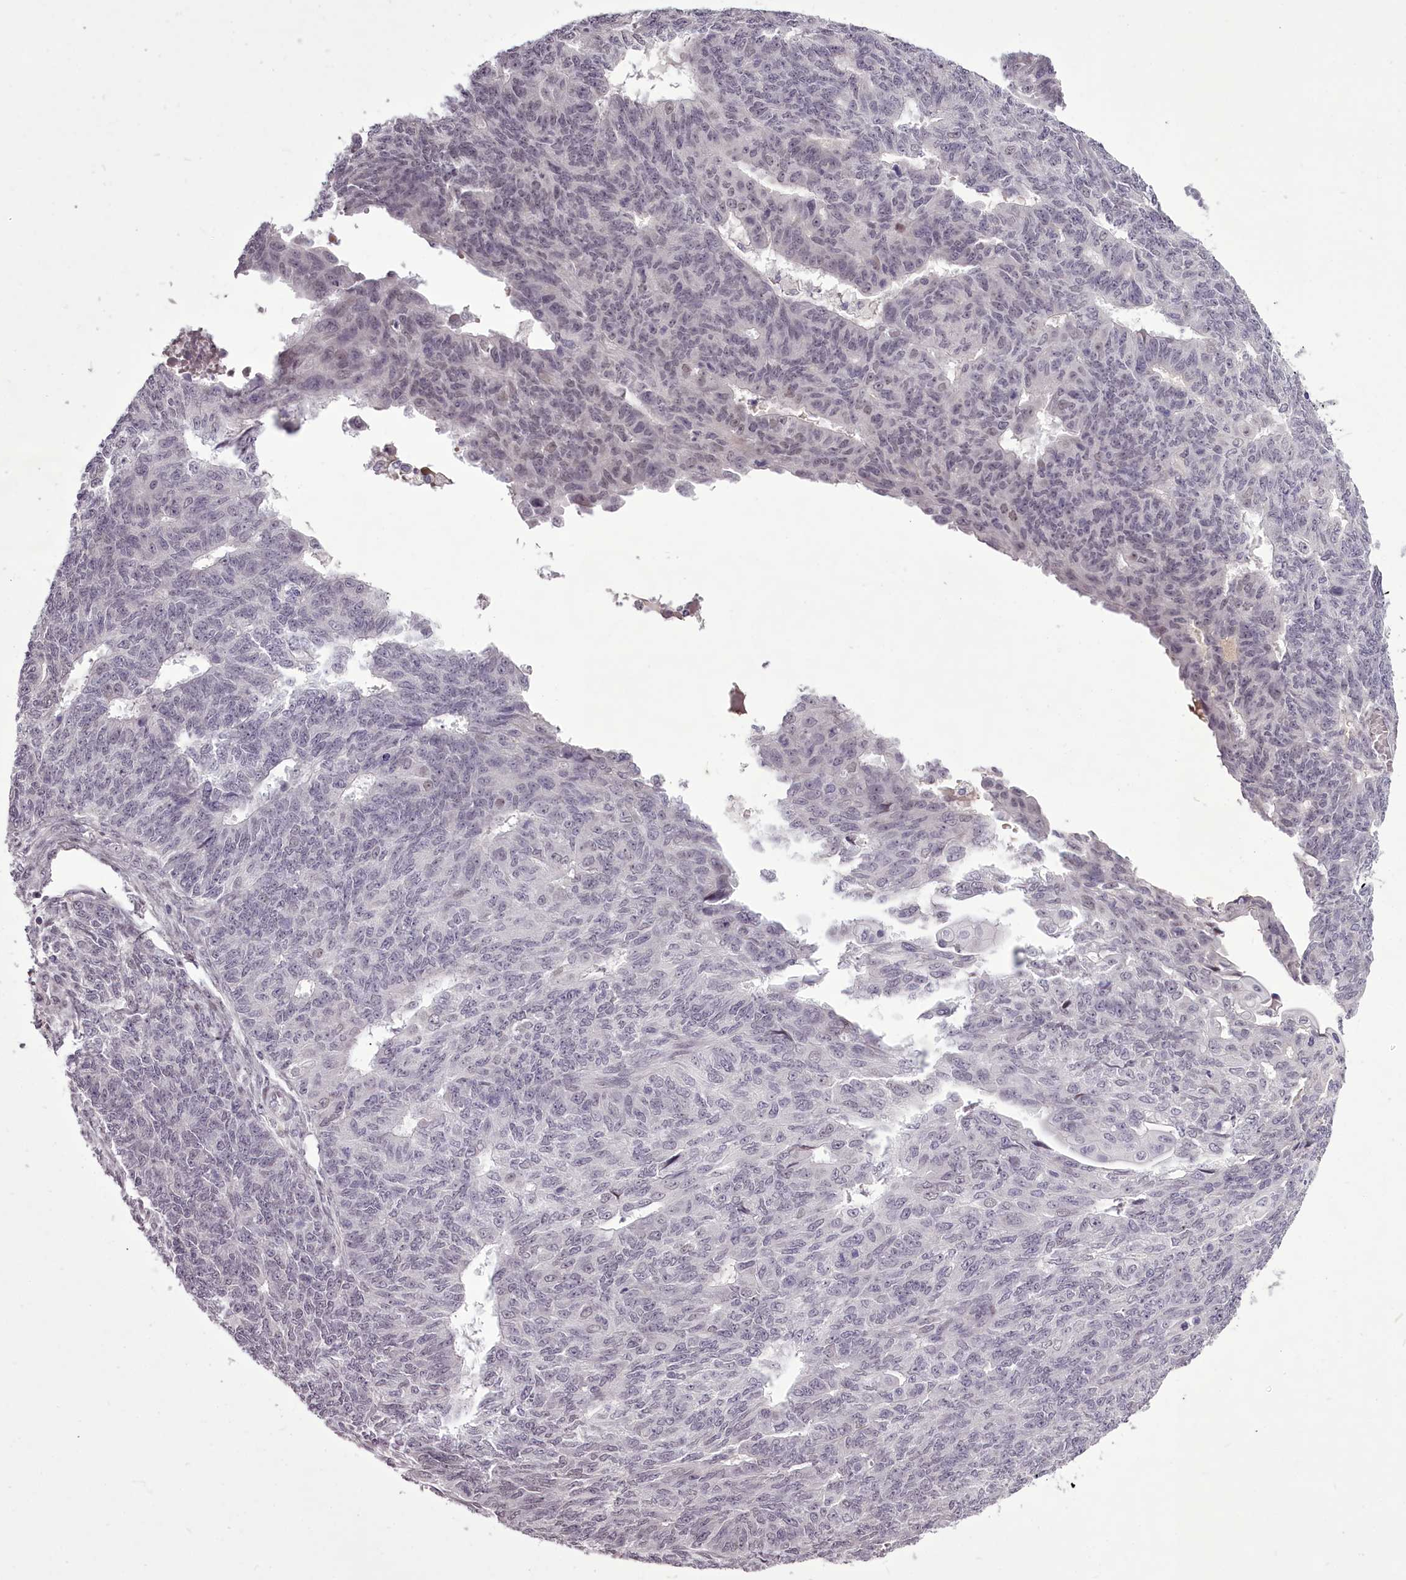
{"staining": {"intensity": "negative", "quantity": "none", "location": "none"}, "tissue": "endometrial cancer", "cell_type": "Tumor cells", "image_type": "cancer", "snomed": [{"axis": "morphology", "description": "Adenocarcinoma, NOS"}, {"axis": "topography", "description": "Endometrium"}], "caption": "Immunohistochemistry of endometrial cancer demonstrates no staining in tumor cells.", "gene": "C1orf56", "patient": {"sex": "female", "age": 32}}